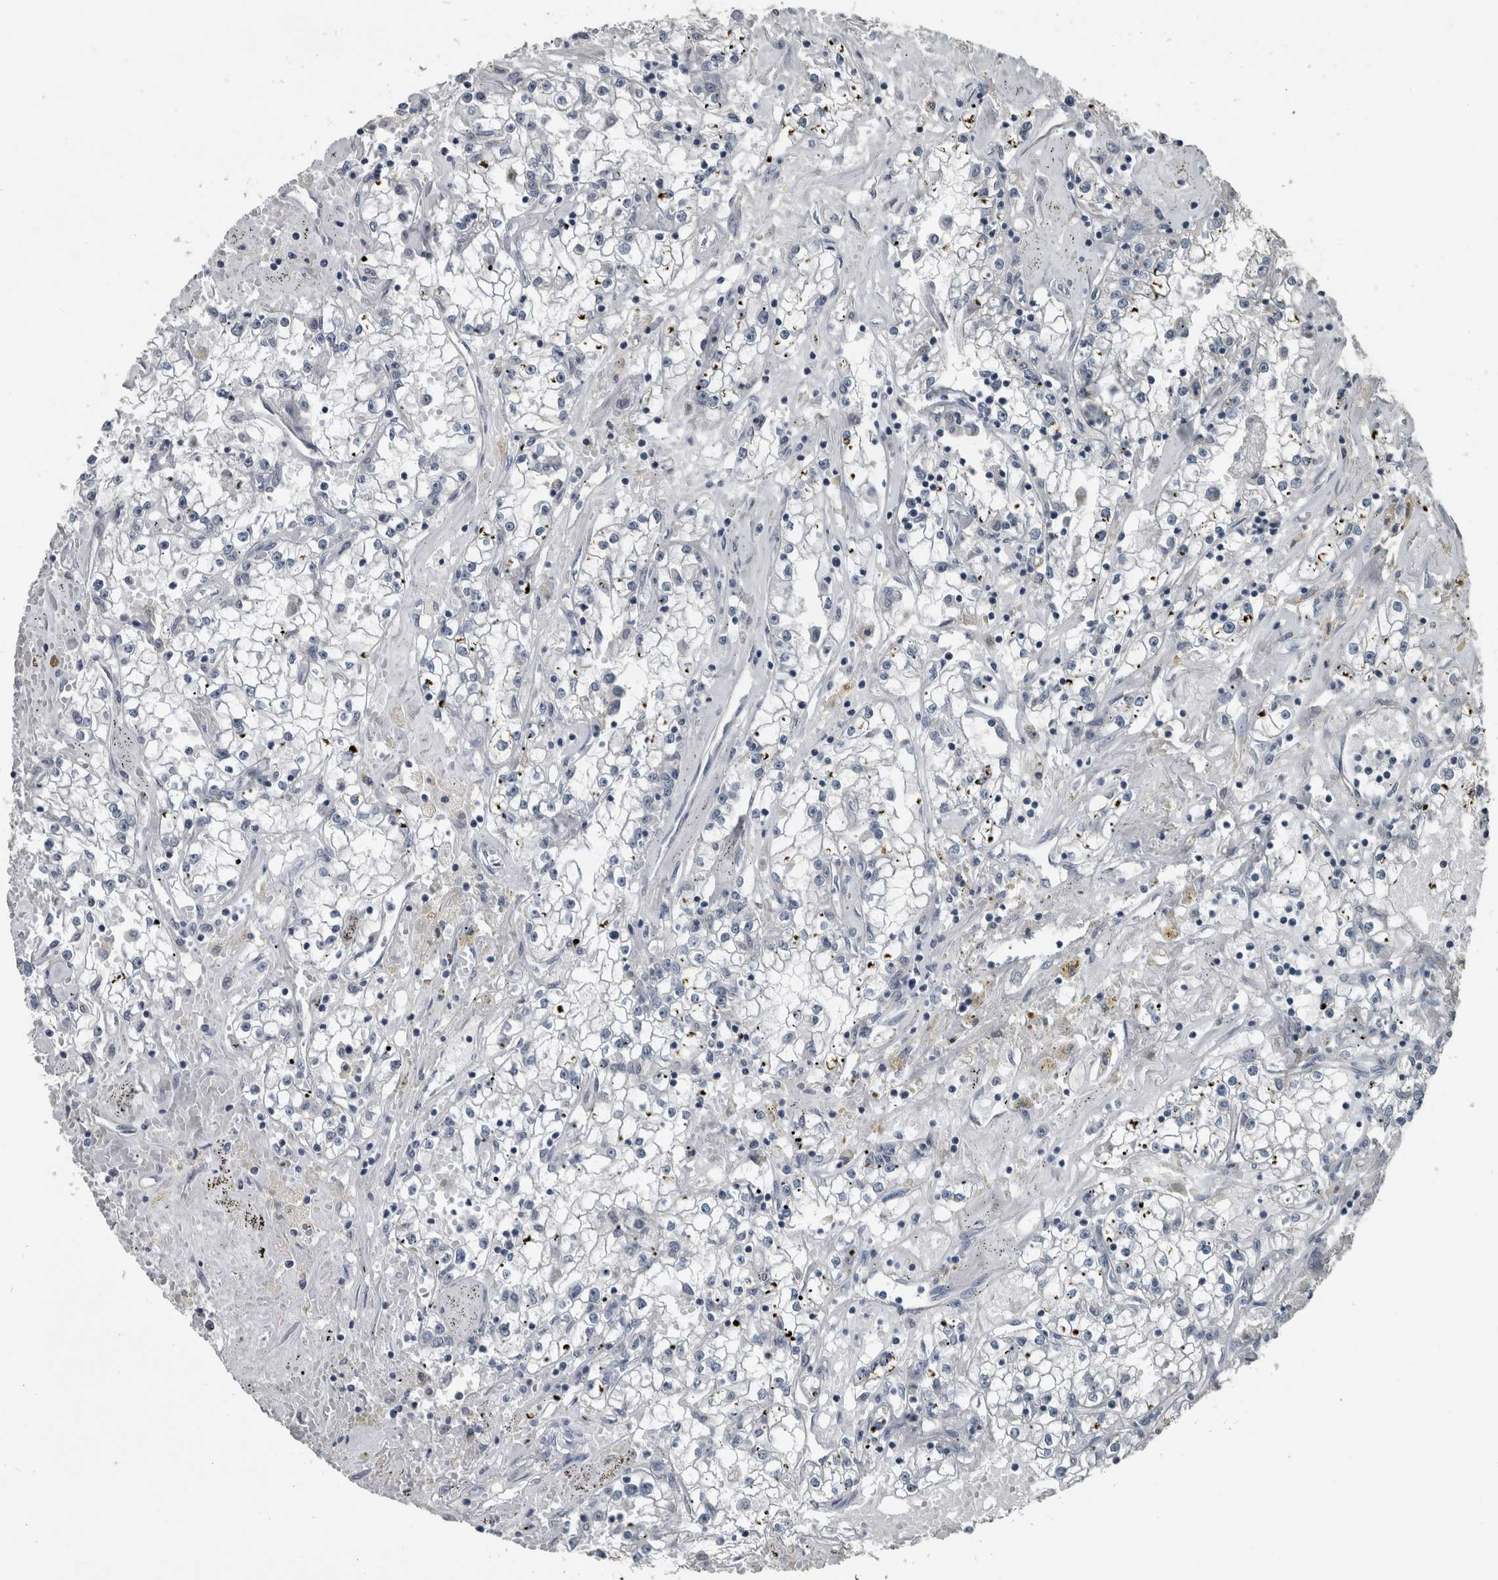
{"staining": {"intensity": "negative", "quantity": "none", "location": "none"}, "tissue": "renal cancer", "cell_type": "Tumor cells", "image_type": "cancer", "snomed": [{"axis": "morphology", "description": "Adenocarcinoma, NOS"}, {"axis": "topography", "description": "Kidney"}], "caption": "Tumor cells are negative for protein expression in human renal cancer.", "gene": "KRT20", "patient": {"sex": "male", "age": 56}}